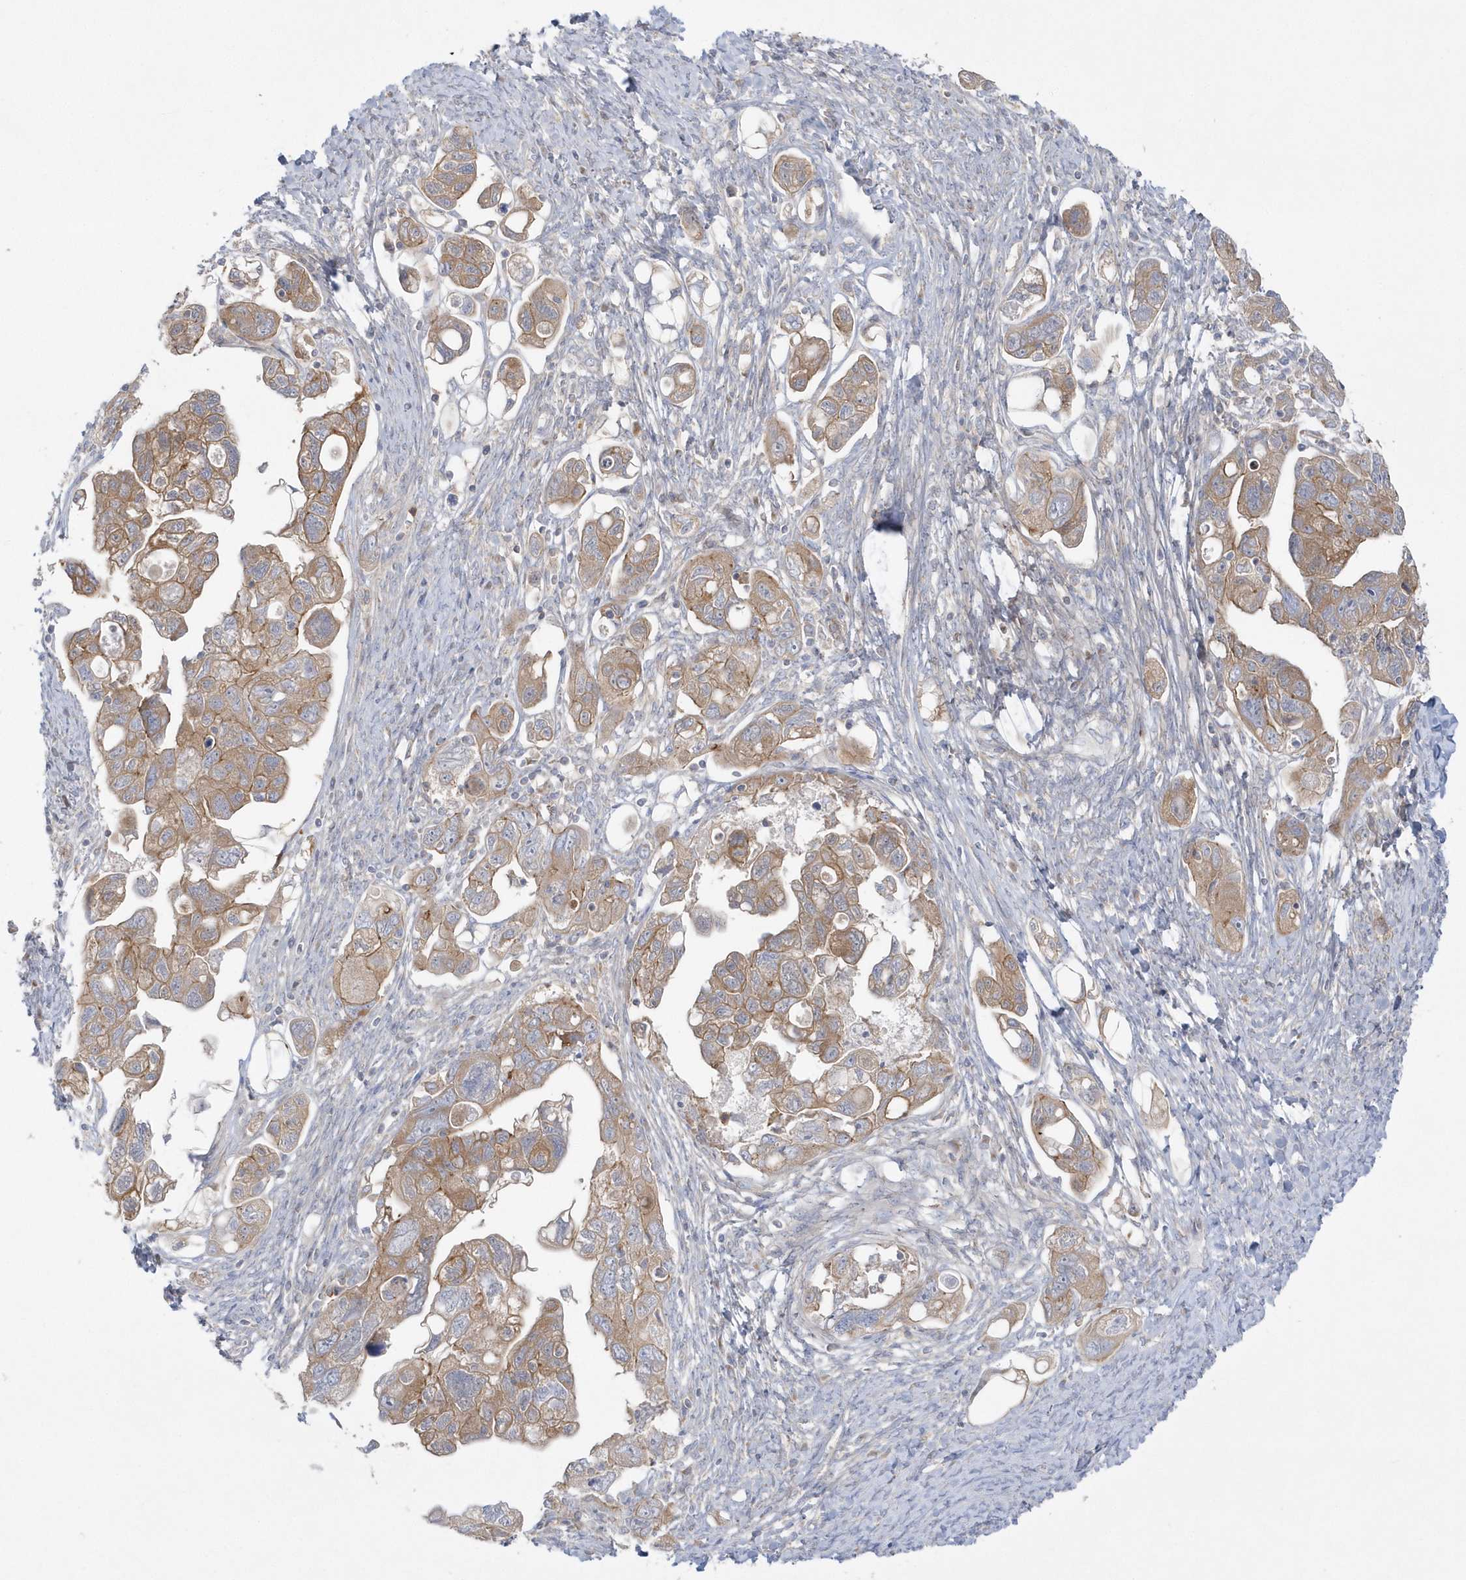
{"staining": {"intensity": "moderate", "quantity": ">75%", "location": "cytoplasmic/membranous"}, "tissue": "ovarian cancer", "cell_type": "Tumor cells", "image_type": "cancer", "snomed": [{"axis": "morphology", "description": "Carcinoma, NOS"}, {"axis": "morphology", "description": "Cystadenocarcinoma, serous, NOS"}, {"axis": "topography", "description": "Ovary"}], "caption": "A photomicrograph showing moderate cytoplasmic/membranous positivity in approximately >75% of tumor cells in ovarian cancer (carcinoma), as visualized by brown immunohistochemical staining.", "gene": "DNAJC18", "patient": {"sex": "female", "age": 69}}